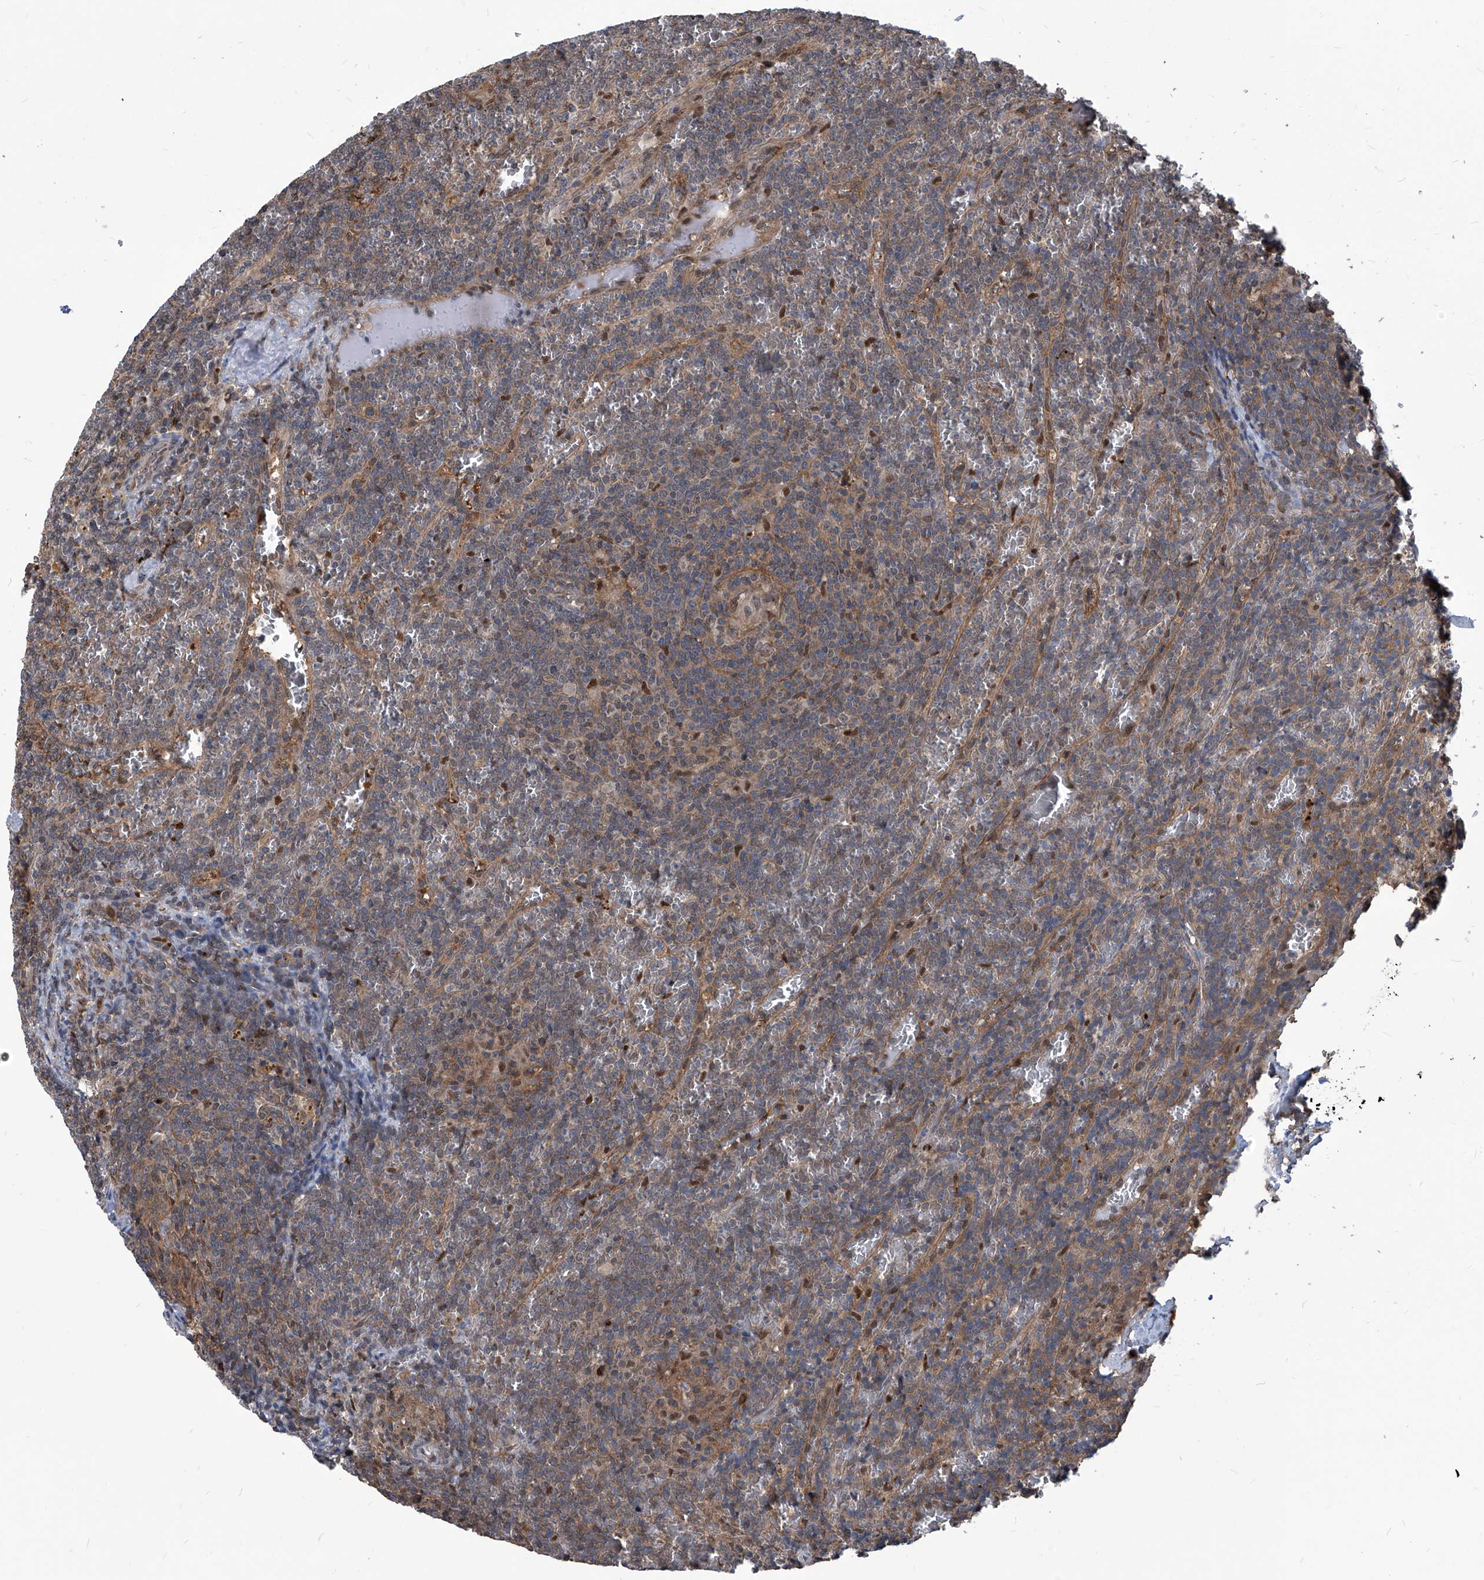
{"staining": {"intensity": "weak", "quantity": "25%-75%", "location": "cytoplasmic/membranous"}, "tissue": "lymphoma", "cell_type": "Tumor cells", "image_type": "cancer", "snomed": [{"axis": "morphology", "description": "Malignant lymphoma, non-Hodgkin's type, Low grade"}, {"axis": "topography", "description": "Spleen"}], "caption": "Immunohistochemistry staining of lymphoma, which exhibits low levels of weak cytoplasmic/membranous staining in about 25%-75% of tumor cells indicating weak cytoplasmic/membranous protein expression. The staining was performed using DAB (3,3'-diaminobenzidine) (brown) for protein detection and nuclei were counterstained in hematoxylin (blue).", "gene": "PSMB1", "patient": {"sex": "female", "age": 19}}